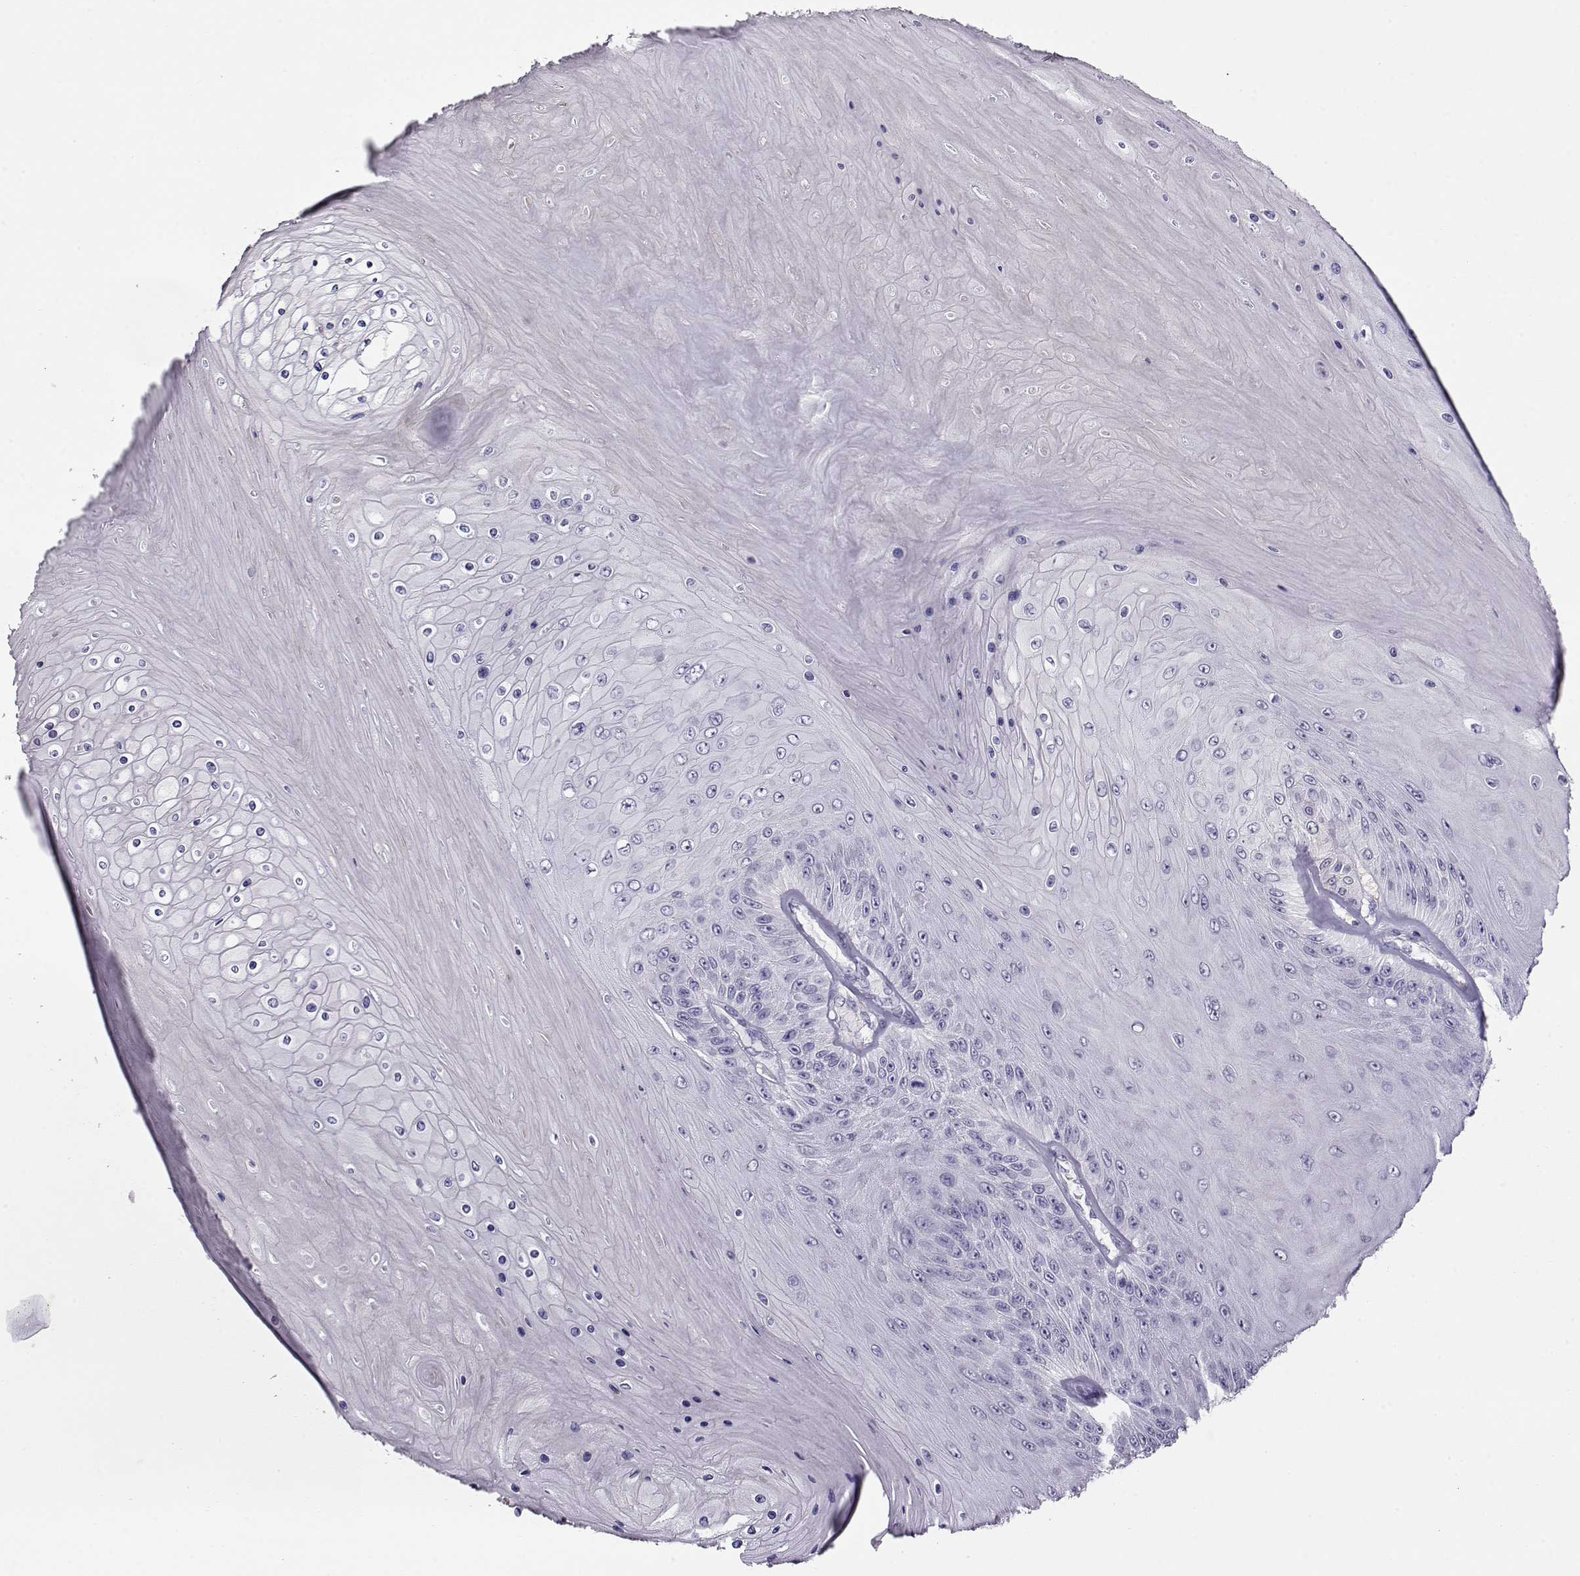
{"staining": {"intensity": "negative", "quantity": "none", "location": "none"}, "tissue": "skin cancer", "cell_type": "Tumor cells", "image_type": "cancer", "snomed": [{"axis": "morphology", "description": "Squamous cell carcinoma, NOS"}, {"axis": "topography", "description": "Skin"}], "caption": "Skin squamous cell carcinoma was stained to show a protein in brown. There is no significant positivity in tumor cells. (DAB (3,3'-diaminobenzidine) immunohistochemistry (IHC) with hematoxylin counter stain).", "gene": "CCR8", "patient": {"sex": "male", "age": 62}}